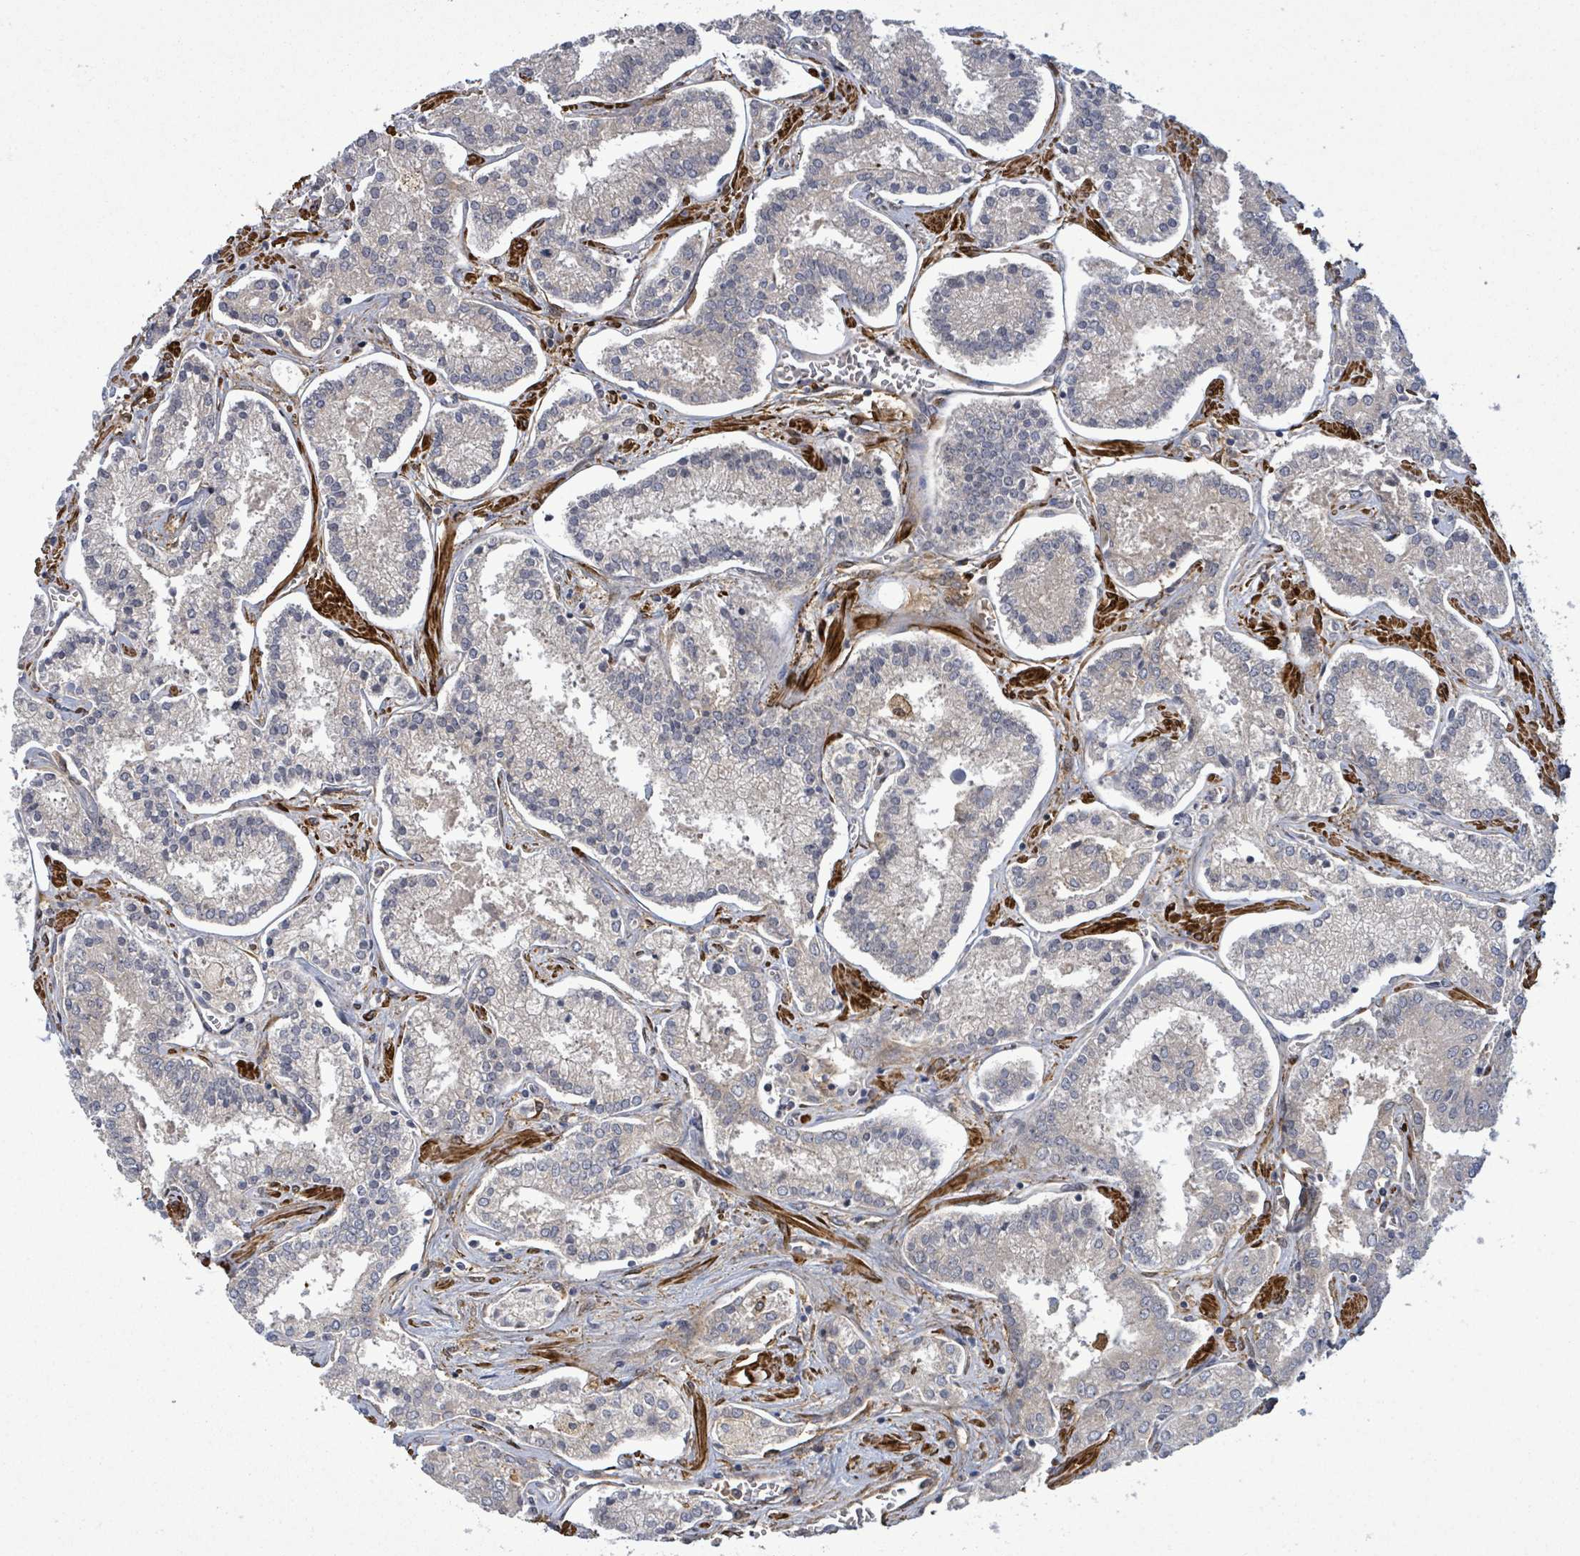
{"staining": {"intensity": "negative", "quantity": "none", "location": "none"}, "tissue": "prostate cancer", "cell_type": "Tumor cells", "image_type": "cancer", "snomed": [{"axis": "morphology", "description": "Adenocarcinoma, High grade"}, {"axis": "topography", "description": "Prostate"}], "caption": "Histopathology image shows no protein staining in tumor cells of prostate cancer tissue.", "gene": "MAP3K6", "patient": {"sex": "male", "age": 71}}